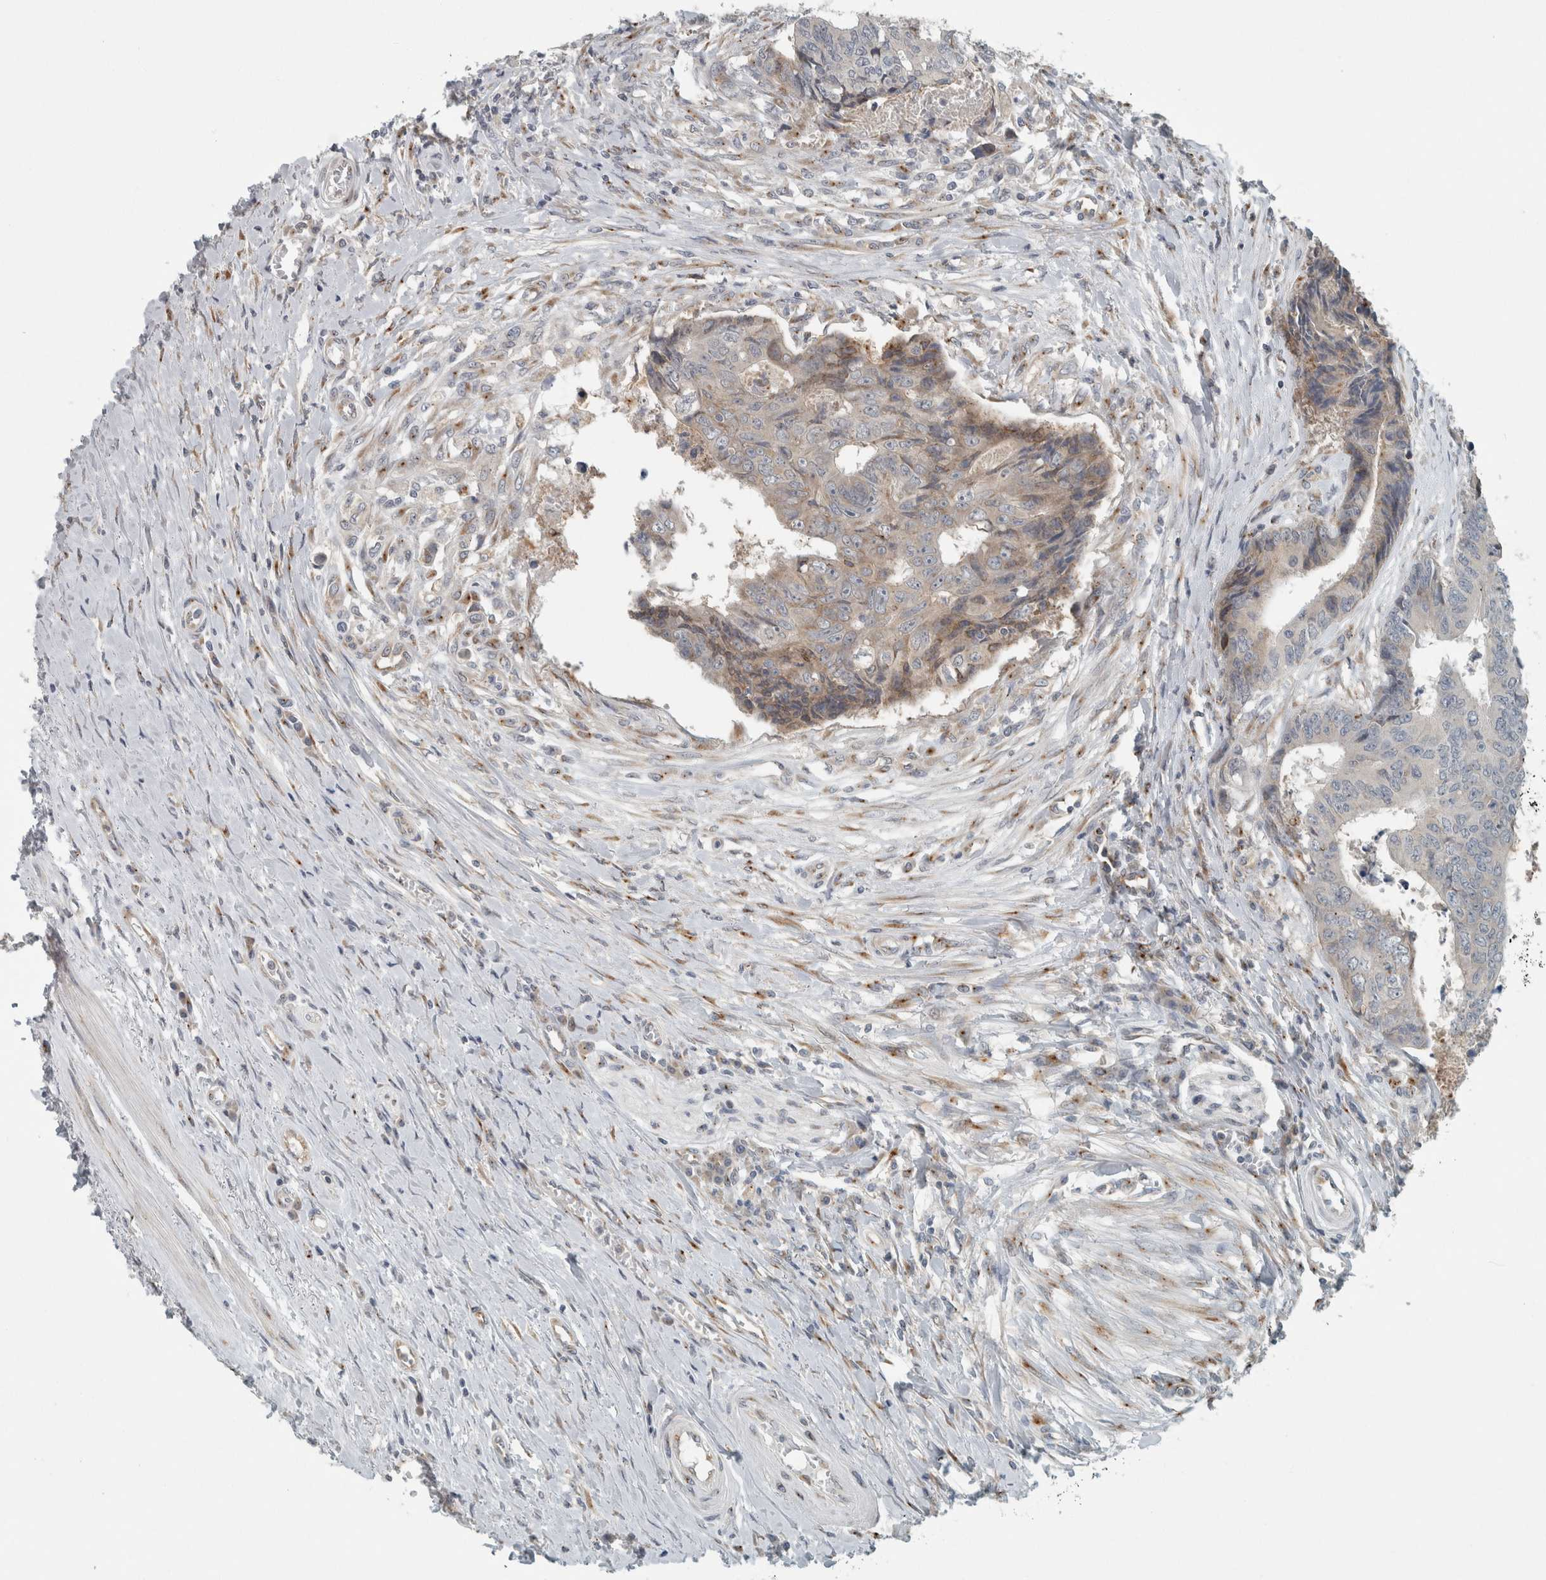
{"staining": {"intensity": "negative", "quantity": "none", "location": "none"}, "tissue": "colorectal cancer", "cell_type": "Tumor cells", "image_type": "cancer", "snomed": [{"axis": "morphology", "description": "Adenocarcinoma, NOS"}, {"axis": "topography", "description": "Rectum"}], "caption": "The photomicrograph shows no significant staining in tumor cells of adenocarcinoma (colorectal). Brightfield microscopy of immunohistochemistry (IHC) stained with DAB (3,3'-diaminobenzidine) (brown) and hematoxylin (blue), captured at high magnification.", "gene": "KIF1C", "patient": {"sex": "male", "age": 84}}